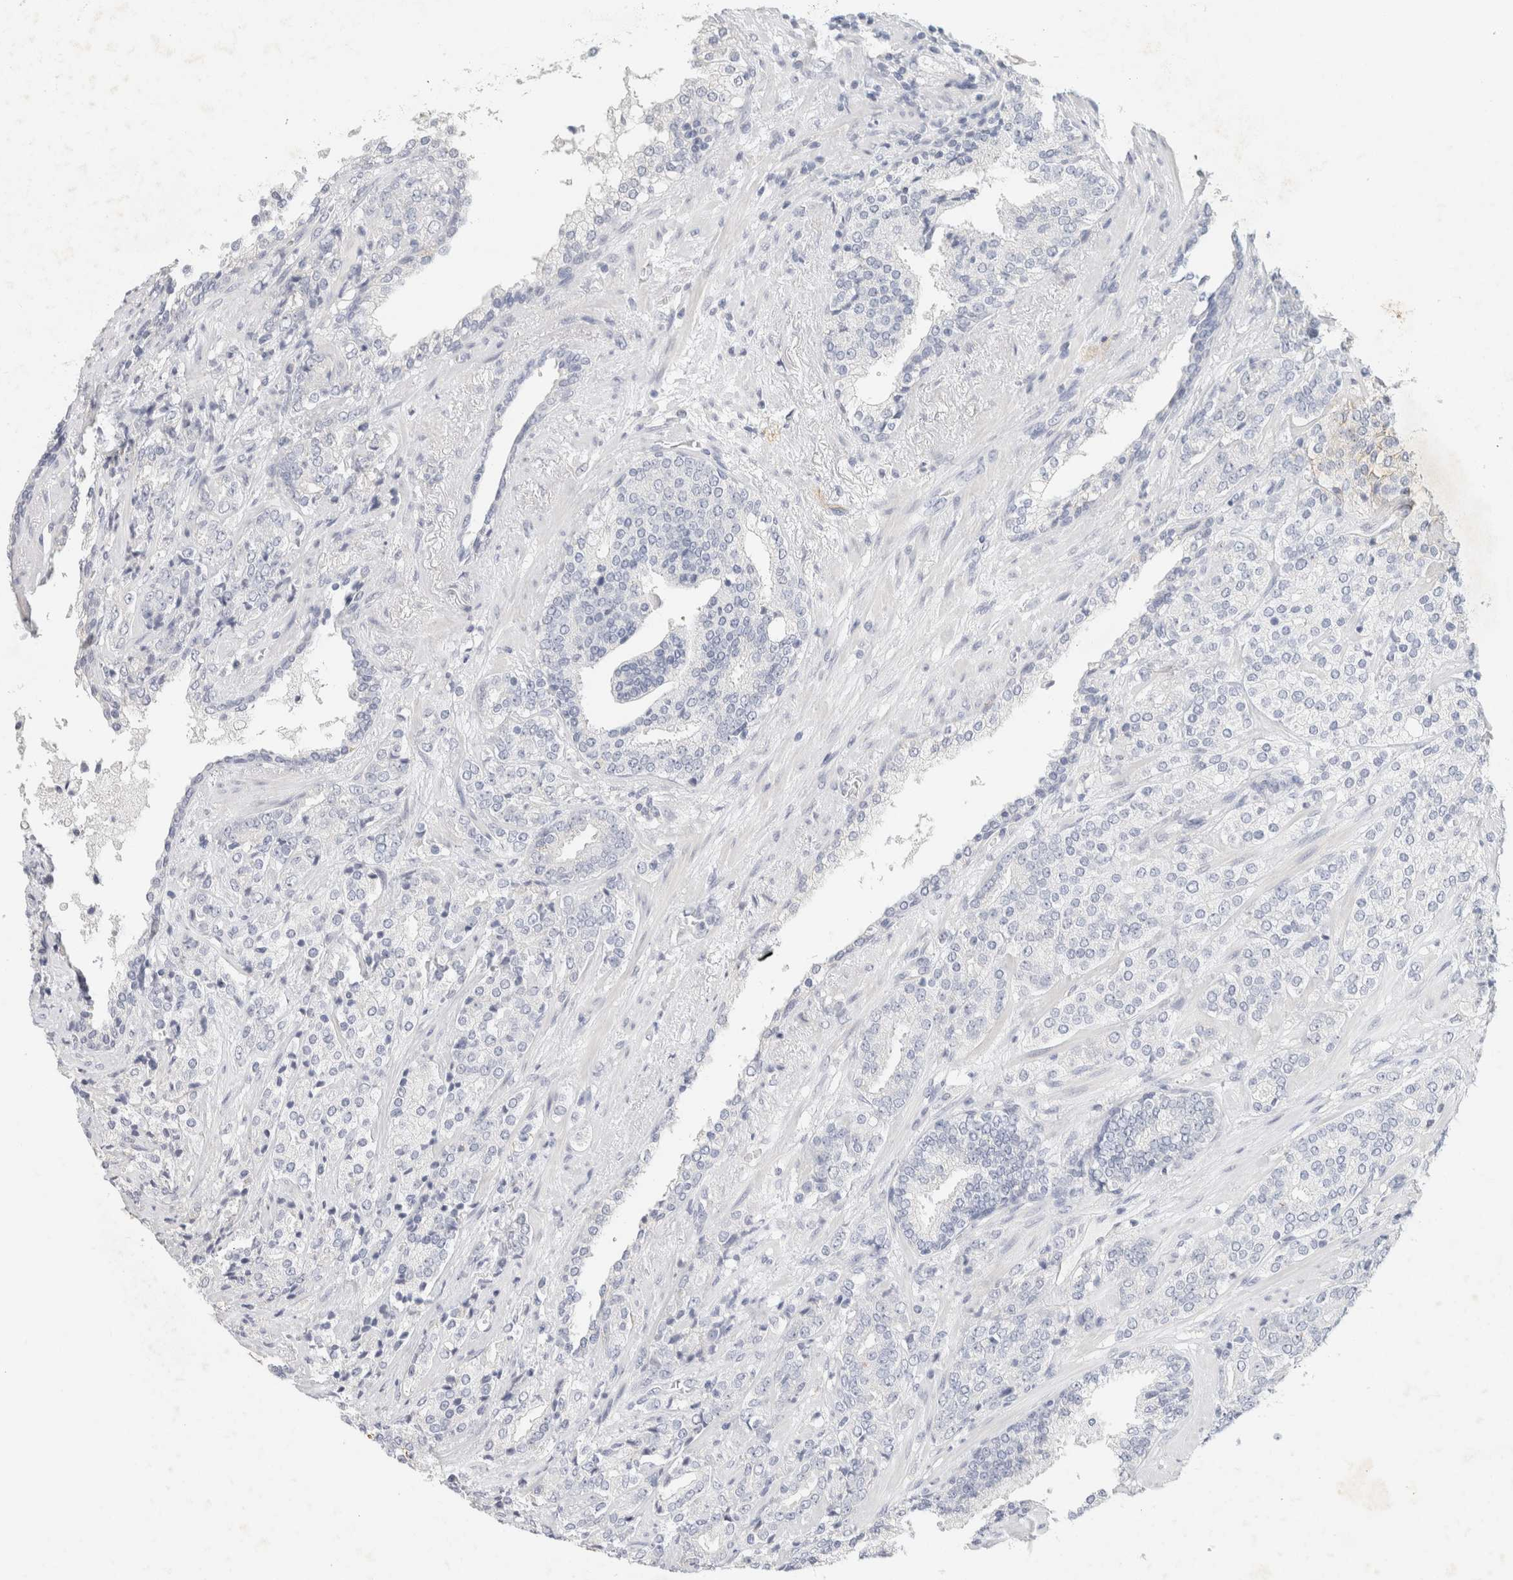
{"staining": {"intensity": "negative", "quantity": "none", "location": "none"}, "tissue": "prostate cancer", "cell_type": "Tumor cells", "image_type": "cancer", "snomed": [{"axis": "morphology", "description": "Adenocarcinoma, High grade"}, {"axis": "topography", "description": "Prostate"}], "caption": "Tumor cells show no significant positivity in prostate adenocarcinoma (high-grade).", "gene": "NEFM", "patient": {"sex": "male", "age": 71}}